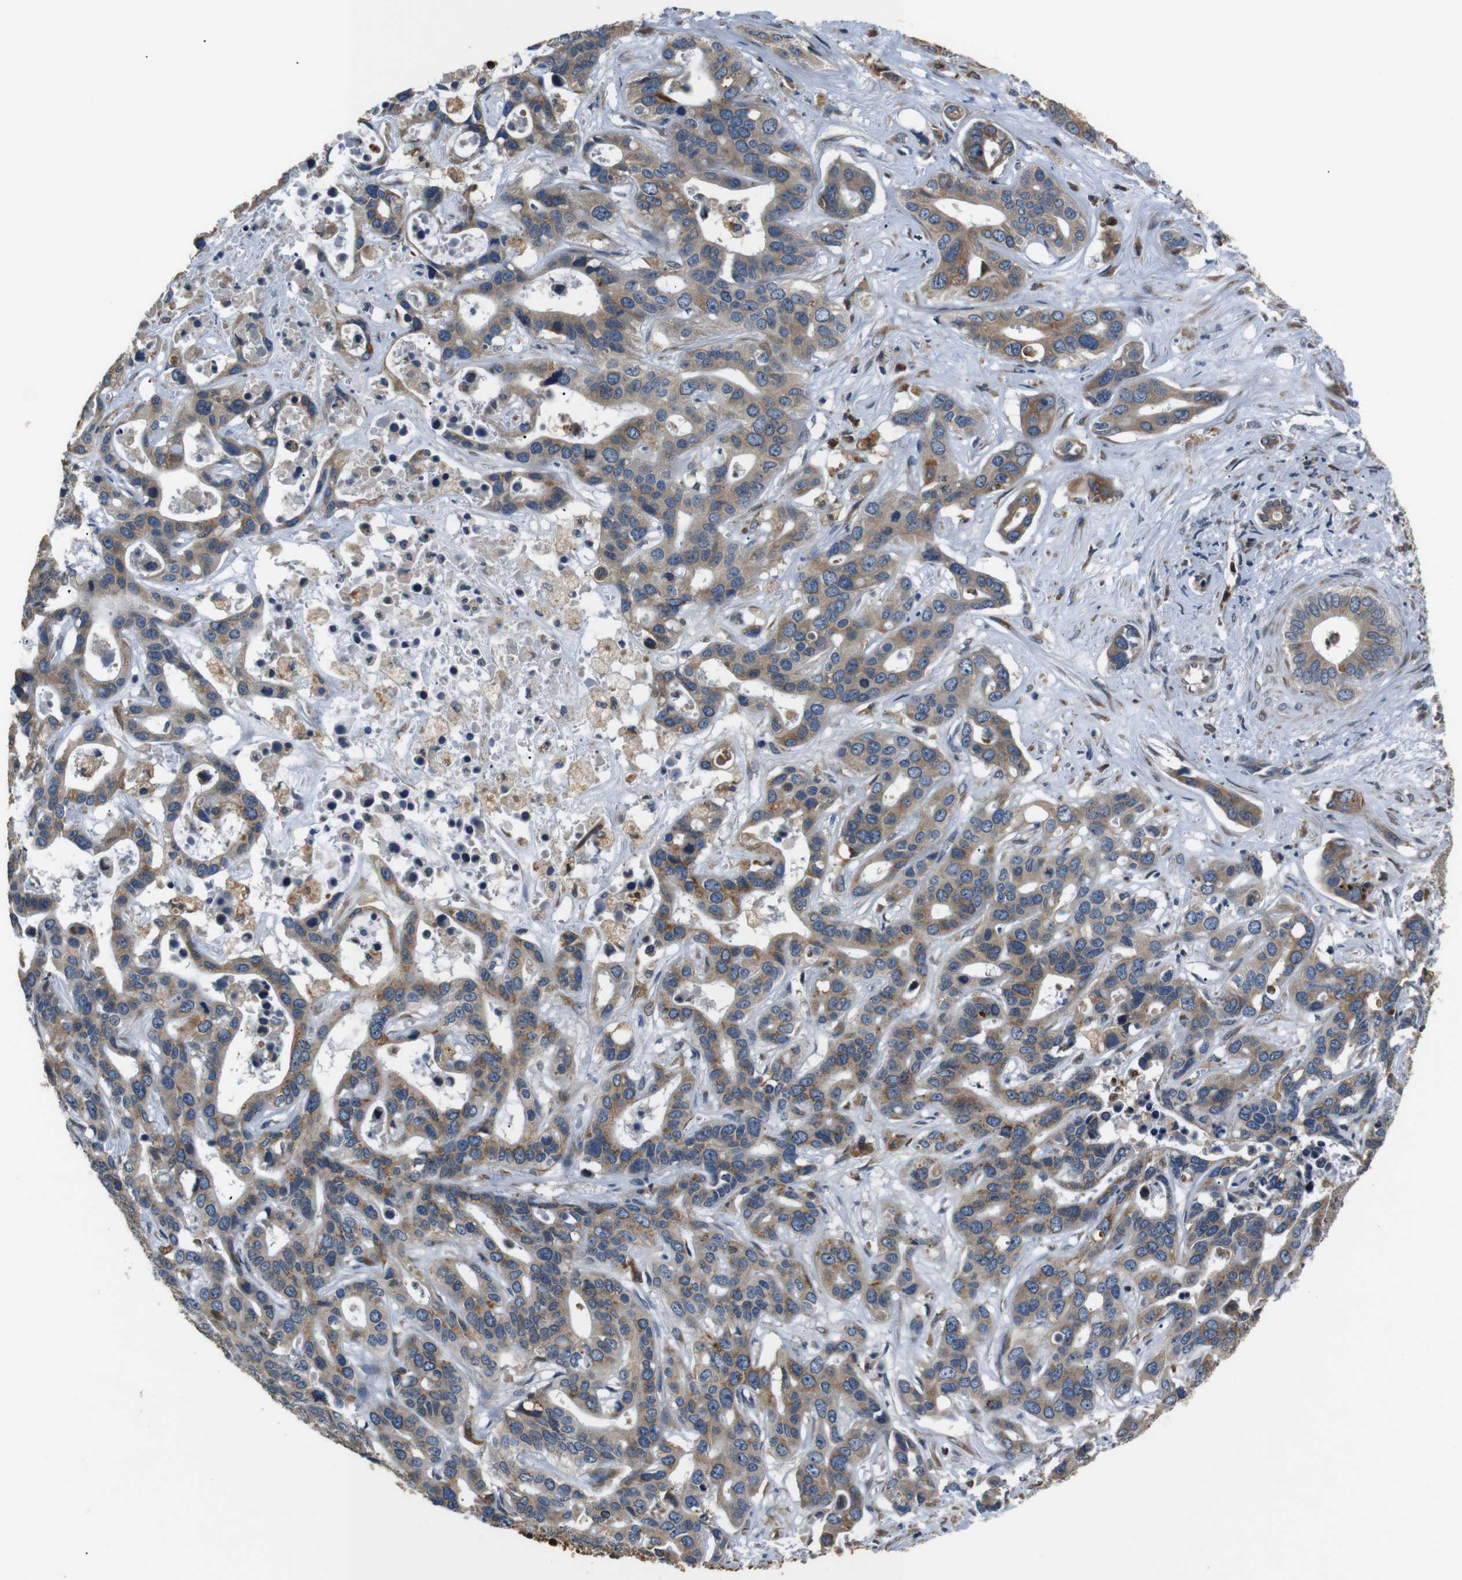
{"staining": {"intensity": "moderate", "quantity": ">75%", "location": "cytoplasmic/membranous"}, "tissue": "liver cancer", "cell_type": "Tumor cells", "image_type": "cancer", "snomed": [{"axis": "morphology", "description": "Cholangiocarcinoma"}, {"axis": "topography", "description": "Liver"}], "caption": "High-magnification brightfield microscopy of liver cancer stained with DAB (3,3'-diaminobenzidine) (brown) and counterstained with hematoxylin (blue). tumor cells exhibit moderate cytoplasmic/membranous staining is seen in approximately>75% of cells.", "gene": "TMED2", "patient": {"sex": "female", "age": 65}}